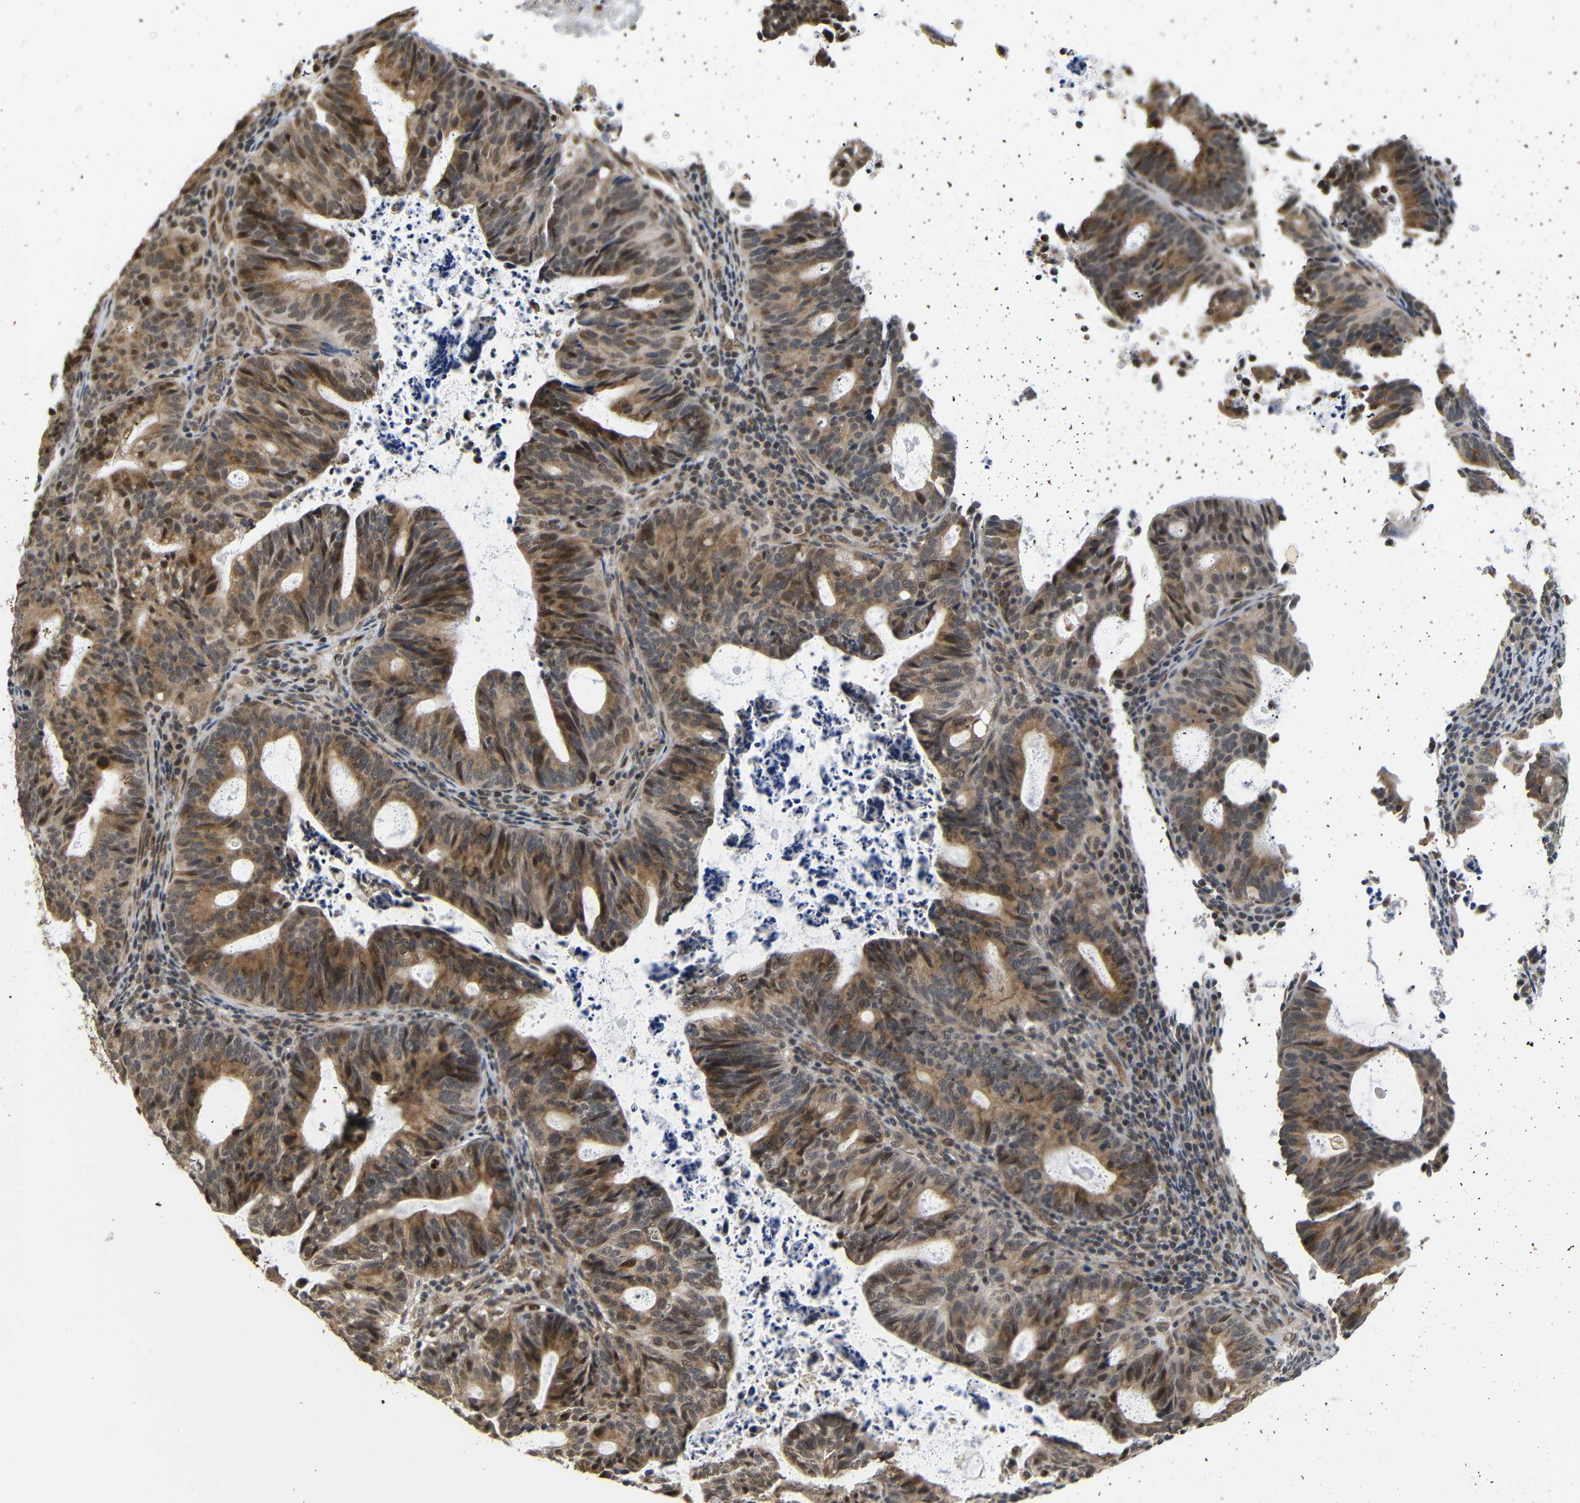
{"staining": {"intensity": "moderate", "quantity": ">75%", "location": "cytoplasmic/membranous,nuclear"}, "tissue": "endometrial cancer", "cell_type": "Tumor cells", "image_type": "cancer", "snomed": [{"axis": "morphology", "description": "Adenocarcinoma, NOS"}, {"axis": "topography", "description": "Uterus"}], "caption": "Immunohistochemical staining of human adenocarcinoma (endometrial) displays moderate cytoplasmic/membranous and nuclear protein staining in approximately >75% of tumor cells. (Brightfield microscopy of DAB IHC at high magnification).", "gene": "GJA5", "patient": {"sex": "female", "age": 83}}